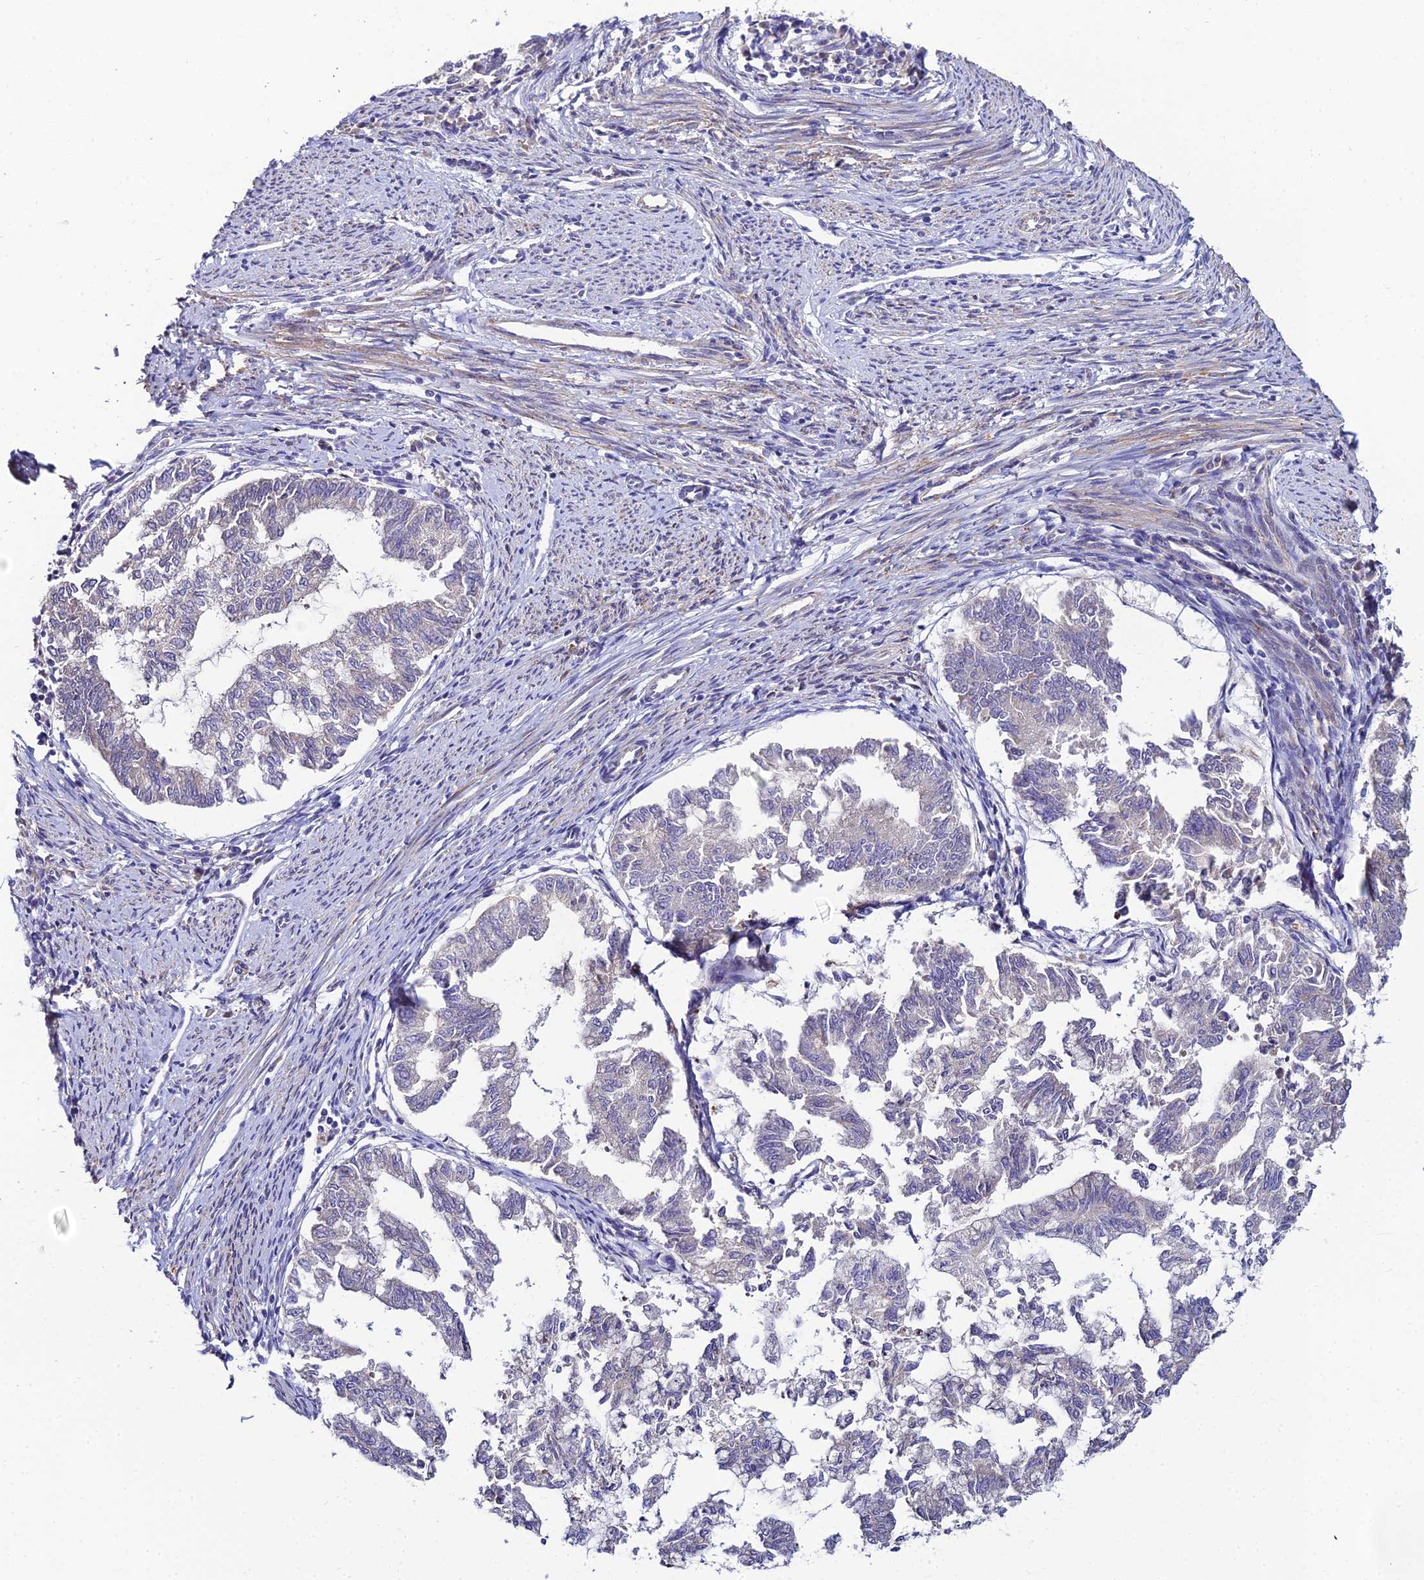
{"staining": {"intensity": "negative", "quantity": "none", "location": "none"}, "tissue": "endometrial cancer", "cell_type": "Tumor cells", "image_type": "cancer", "snomed": [{"axis": "morphology", "description": "Adenocarcinoma, NOS"}, {"axis": "topography", "description": "Endometrium"}], "caption": "Human endometrial cancer stained for a protein using immunohistochemistry reveals no staining in tumor cells.", "gene": "ACOT2", "patient": {"sex": "female", "age": 79}}